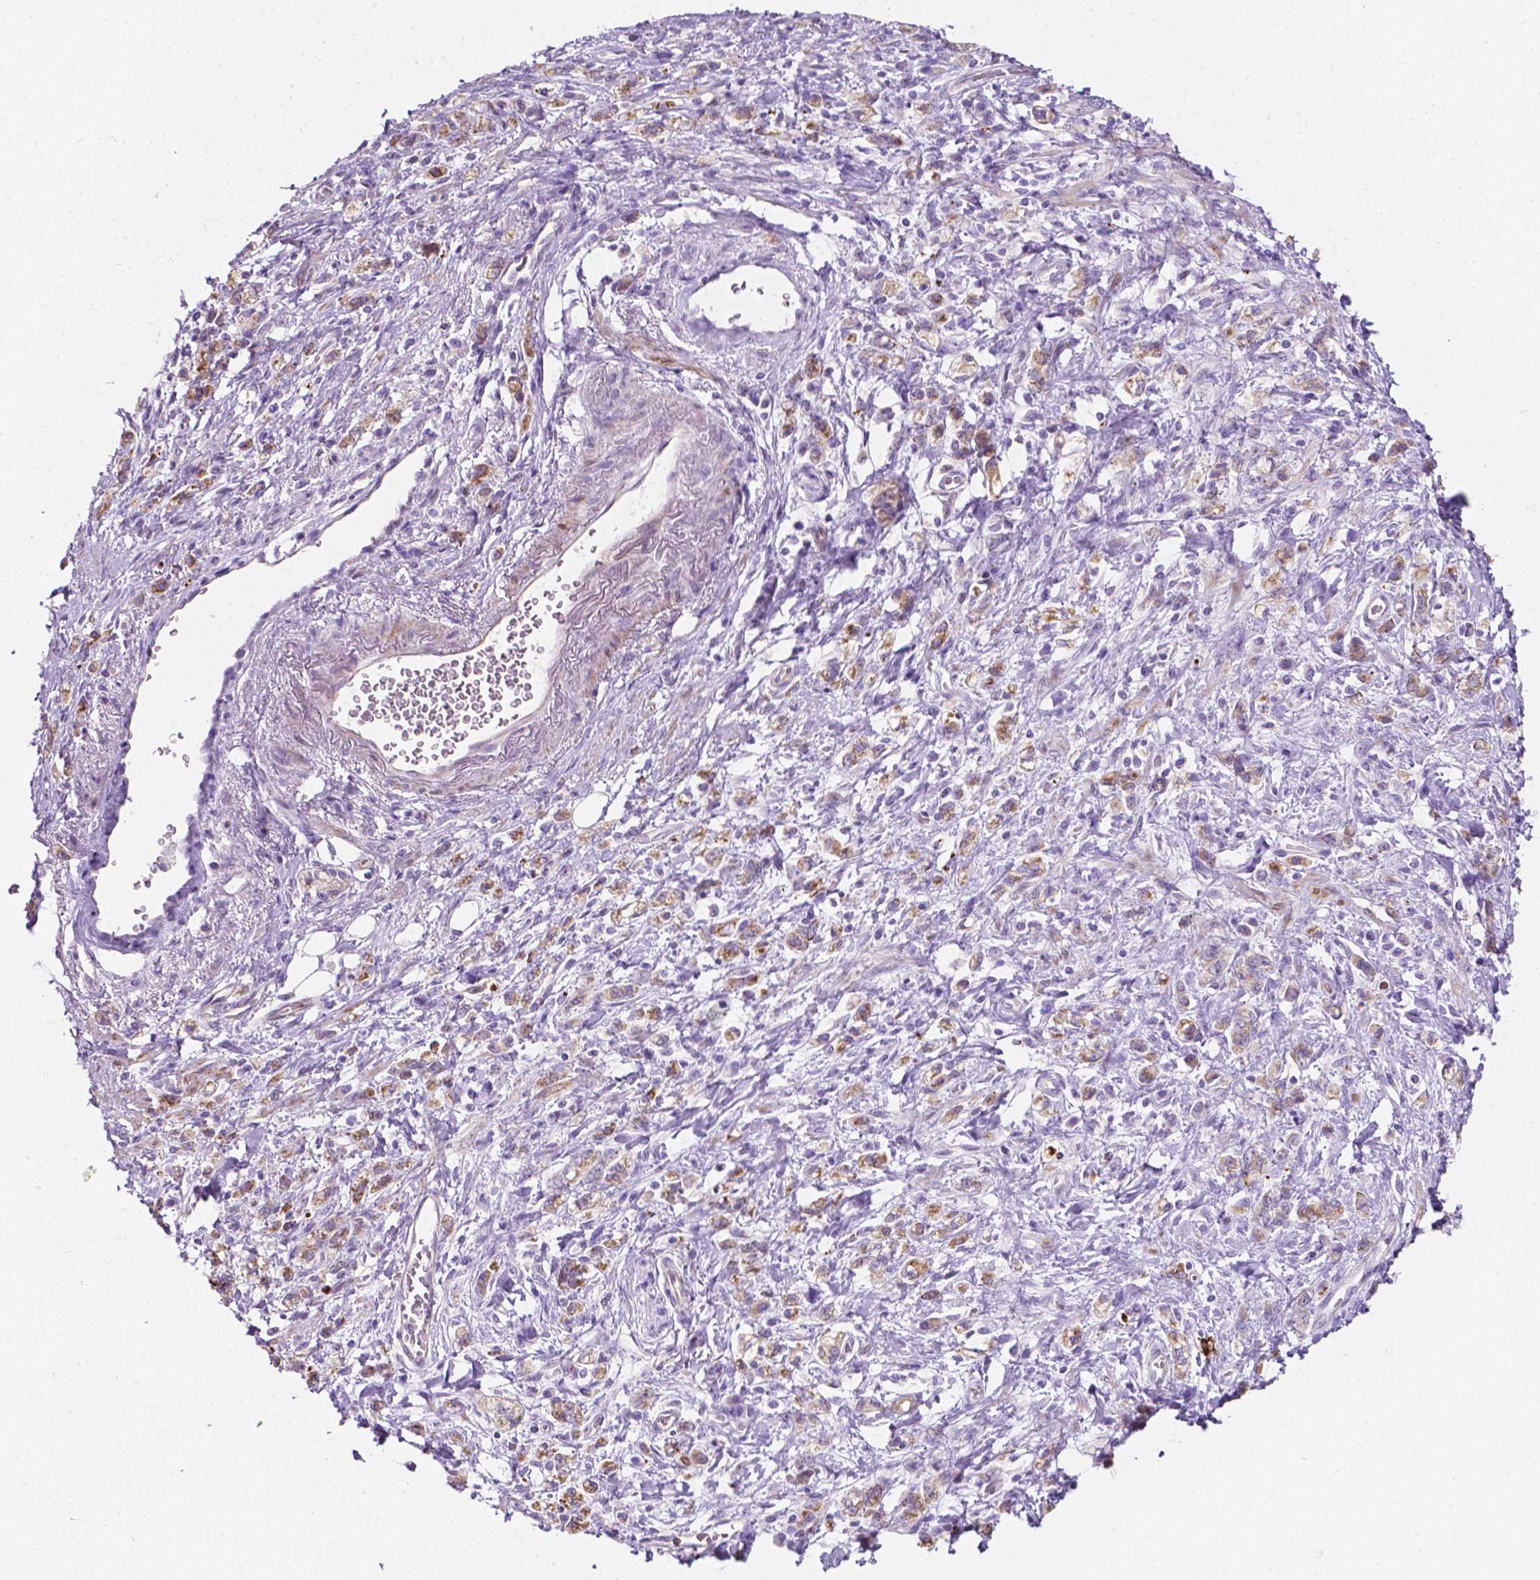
{"staining": {"intensity": "weak", "quantity": ">75%", "location": "cytoplasmic/membranous"}, "tissue": "stomach cancer", "cell_type": "Tumor cells", "image_type": "cancer", "snomed": [{"axis": "morphology", "description": "Adenocarcinoma, NOS"}, {"axis": "topography", "description": "Stomach"}], "caption": "Immunohistochemical staining of human stomach adenocarcinoma demonstrates weak cytoplasmic/membranous protein staining in approximately >75% of tumor cells. (IHC, brightfield microscopy, high magnification).", "gene": "NOS1AP", "patient": {"sex": "male", "age": 77}}